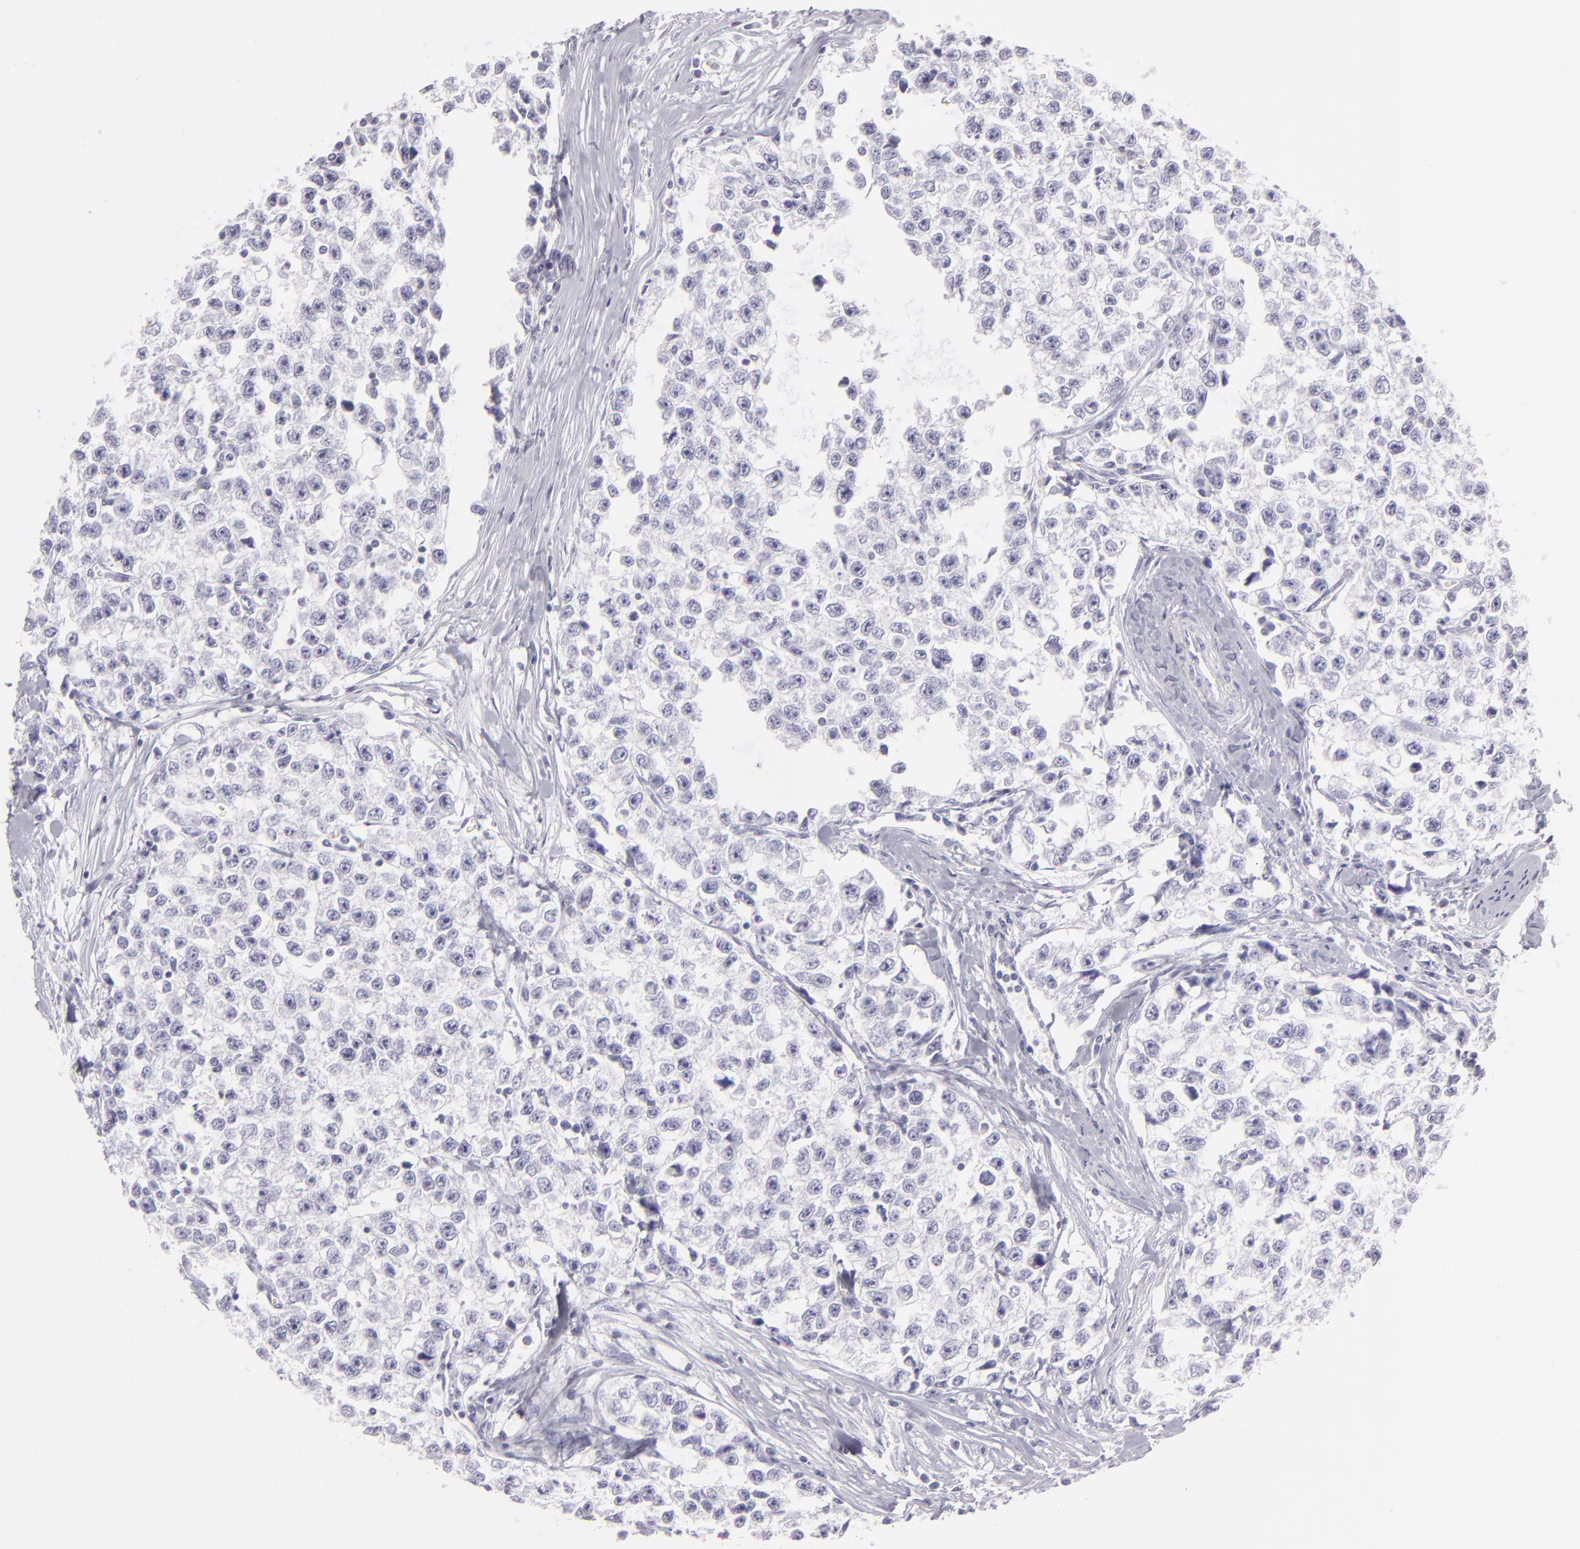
{"staining": {"intensity": "negative", "quantity": "none", "location": "none"}, "tissue": "testis cancer", "cell_type": "Tumor cells", "image_type": "cancer", "snomed": [{"axis": "morphology", "description": "Seminoma, NOS"}, {"axis": "morphology", "description": "Carcinoma, Embryonal, NOS"}, {"axis": "topography", "description": "Testis"}], "caption": "Protein analysis of testis cancer reveals no significant positivity in tumor cells. Nuclei are stained in blue.", "gene": "FLG", "patient": {"sex": "male", "age": 30}}